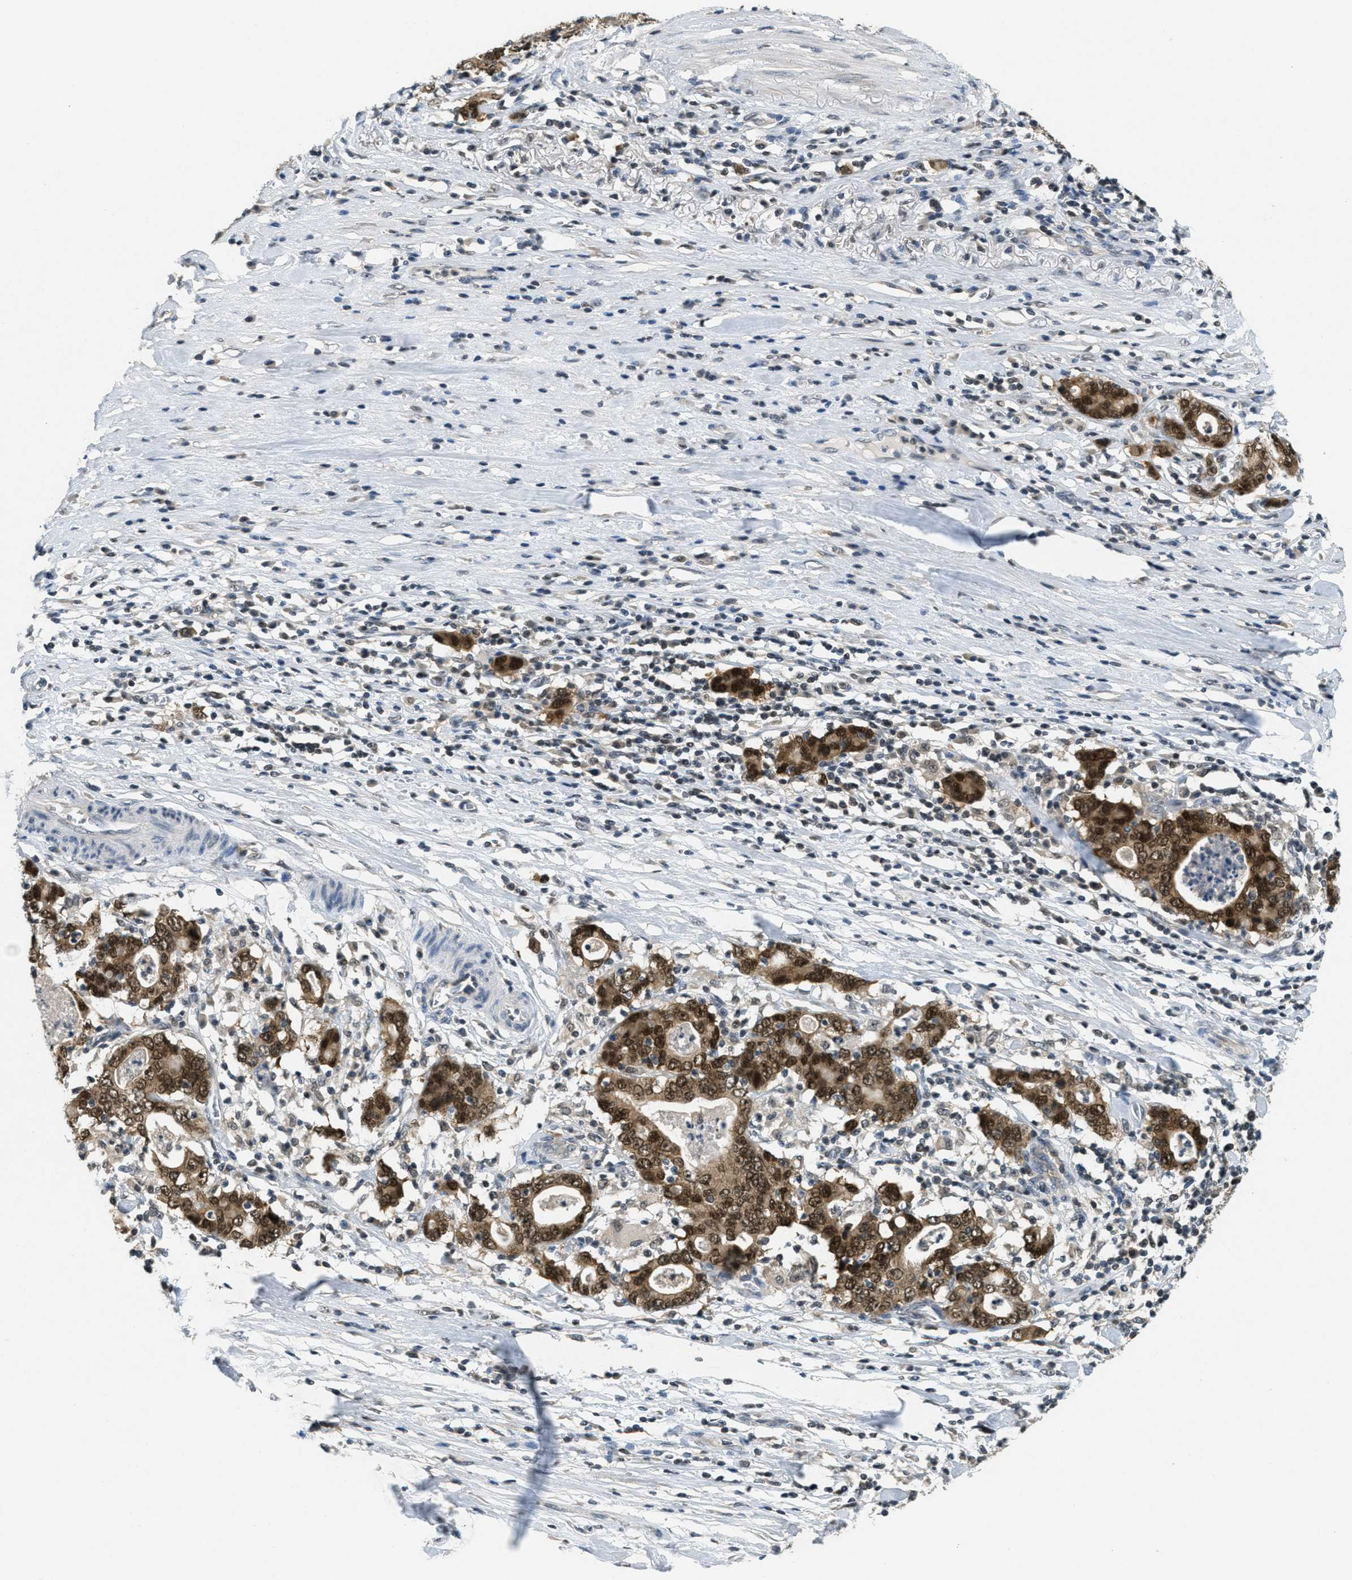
{"staining": {"intensity": "strong", "quantity": ">75%", "location": "cytoplasmic/membranous,nuclear"}, "tissue": "stomach cancer", "cell_type": "Tumor cells", "image_type": "cancer", "snomed": [{"axis": "morphology", "description": "Adenocarcinoma, NOS"}, {"axis": "topography", "description": "Stomach, lower"}], "caption": "A photomicrograph of human stomach cancer stained for a protein exhibits strong cytoplasmic/membranous and nuclear brown staining in tumor cells. Using DAB (3,3'-diaminobenzidine) (brown) and hematoxylin (blue) stains, captured at high magnification using brightfield microscopy.", "gene": "DNAJB1", "patient": {"sex": "female", "age": 72}}